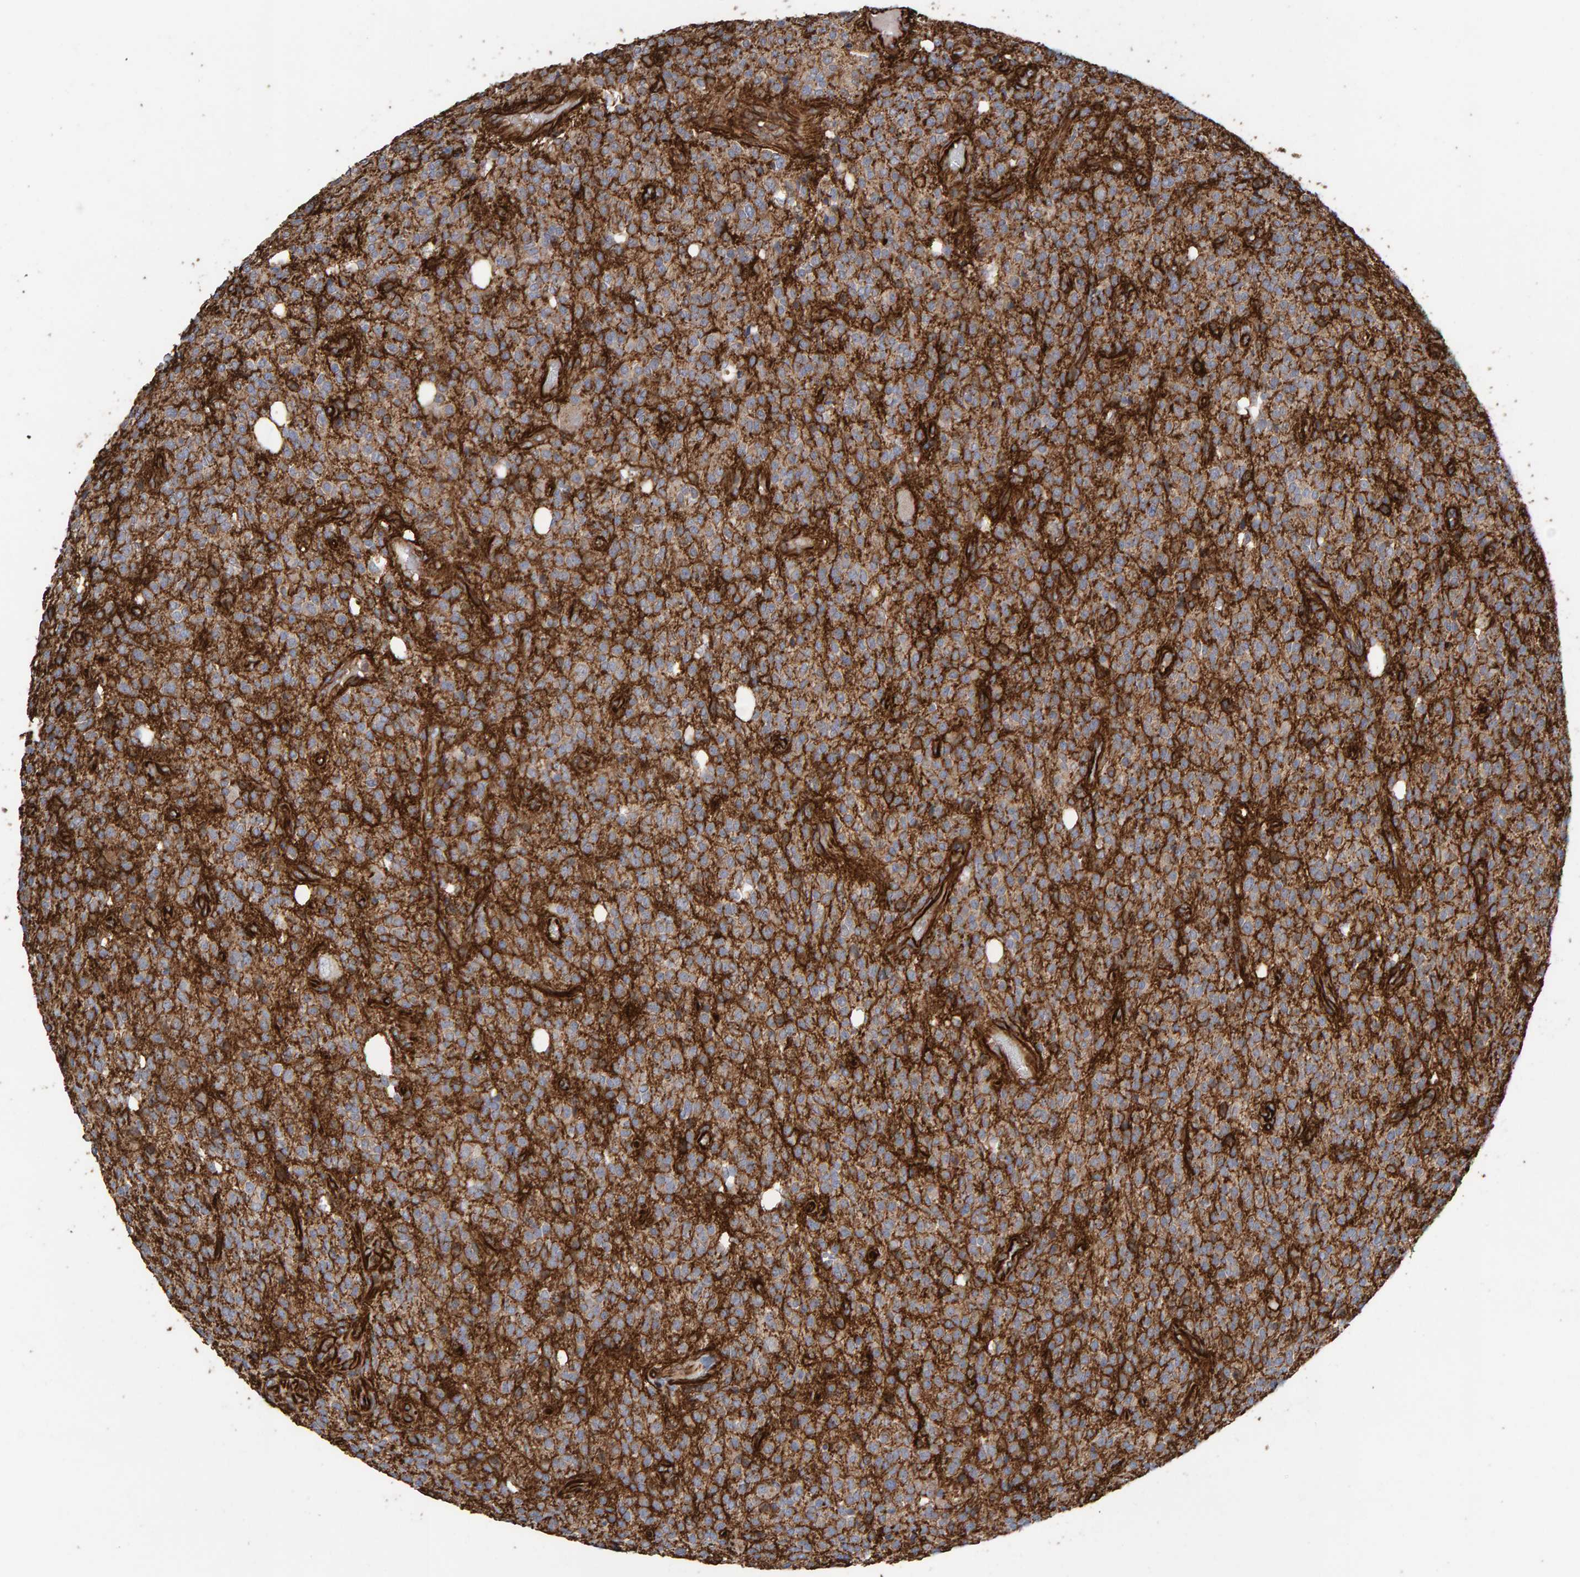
{"staining": {"intensity": "weak", "quantity": ">75%", "location": "cytoplasmic/membranous"}, "tissue": "glioma", "cell_type": "Tumor cells", "image_type": "cancer", "snomed": [{"axis": "morphology", "description": "Glioma, malignant, High grade"}, {"axis": "topography", "description": "Brain"}], "caption": "Glioma tissue demonstrates weak cytoplasmic/membranous positivity in approximately >75% of tumor cells", "gene": "ZNF347", "patient": {"sex": "male", "age": 34}}